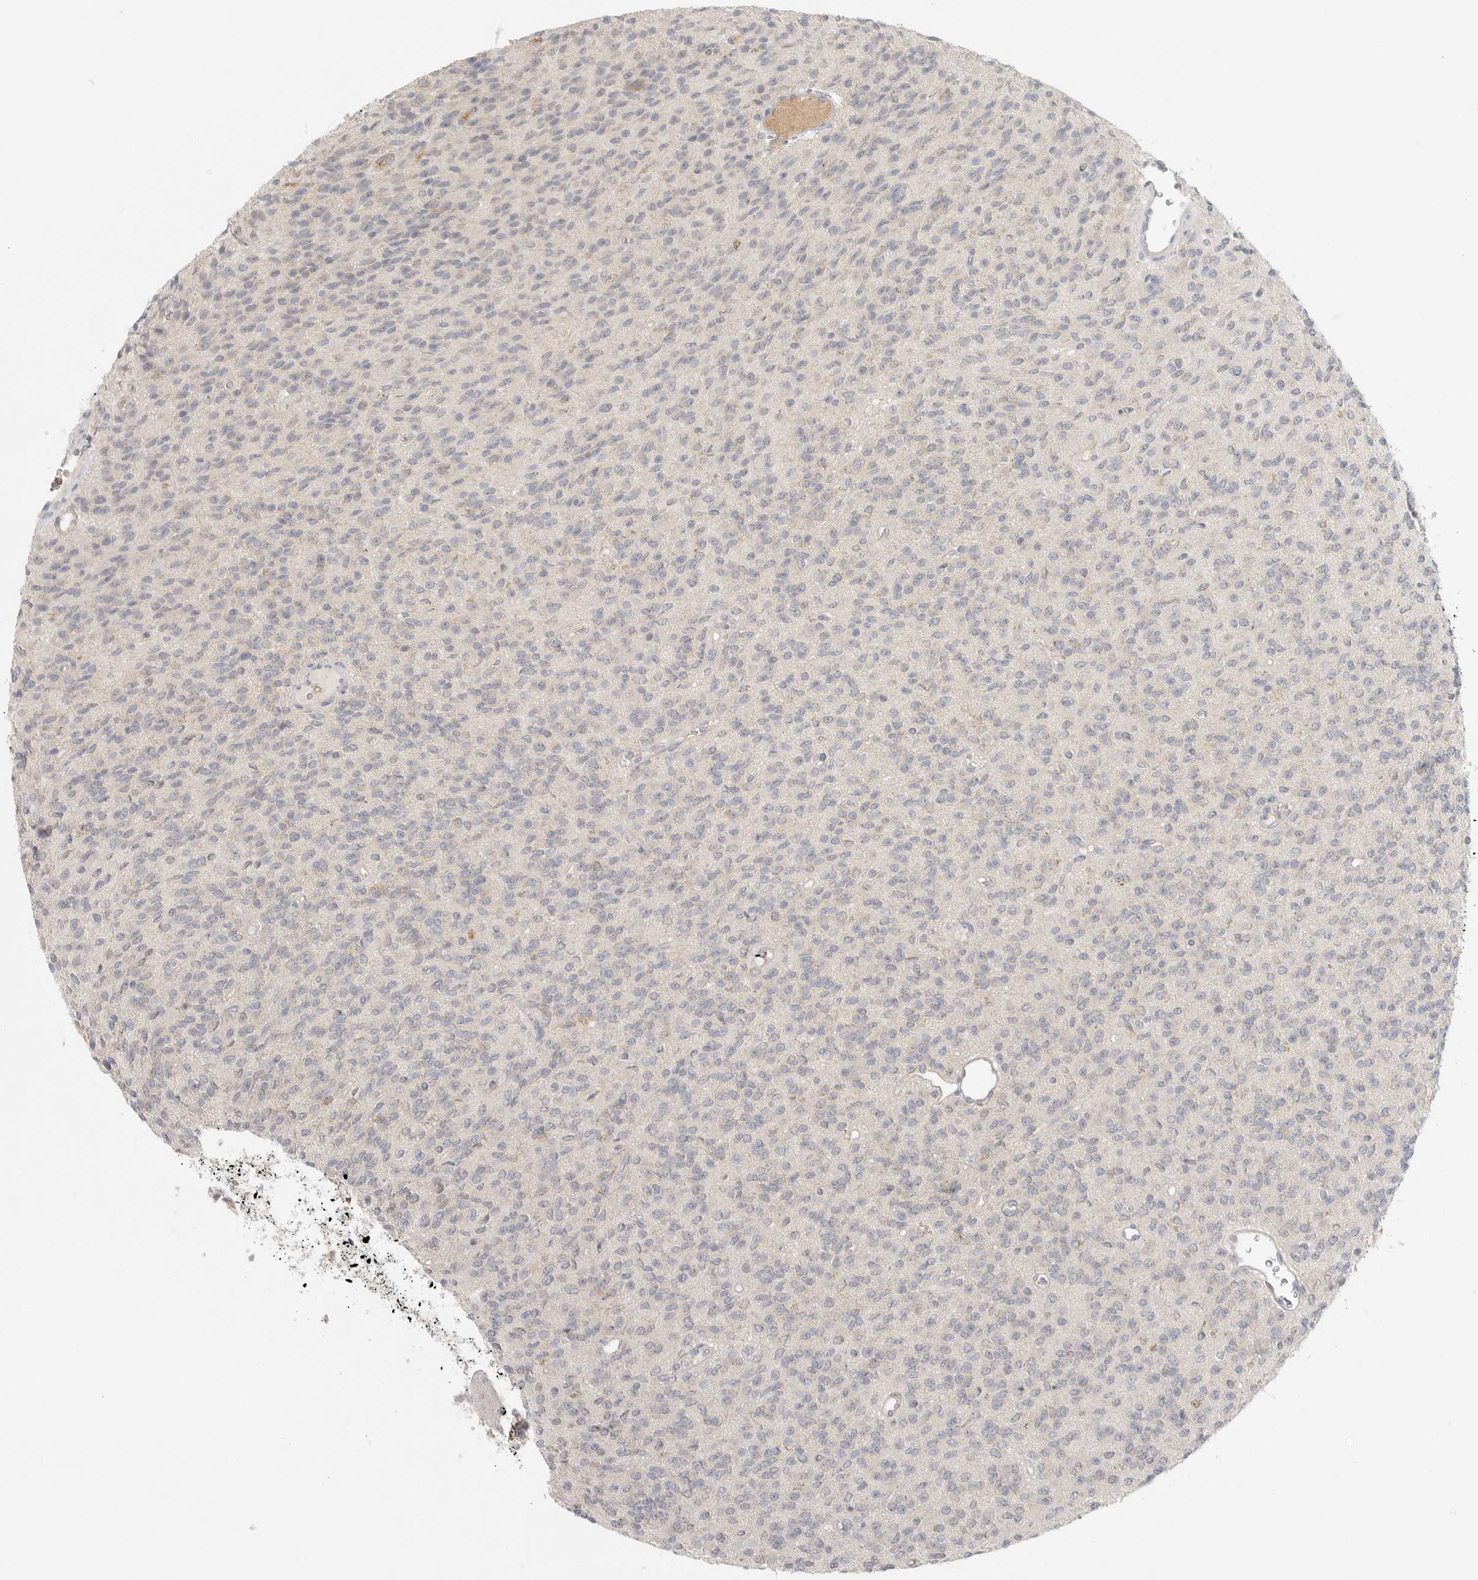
{"staining": {"intensity": "negative", "quantity": "none", "location": "none"}, "tissue": "glioma", "cell_type": "Tumor cells", "image_type": "cancer", "snomed": [{"axis": "morphology", "description": "Glioma, malignant, High grade"}, {"axis": "topography", "description": "Brain"}], "caption": "Immunohistochemistry (IHC) of glioma reveals no expression in tumor cells.", "gene": "SLC25A36", "patient": {"sex": "male", "age": 34}}